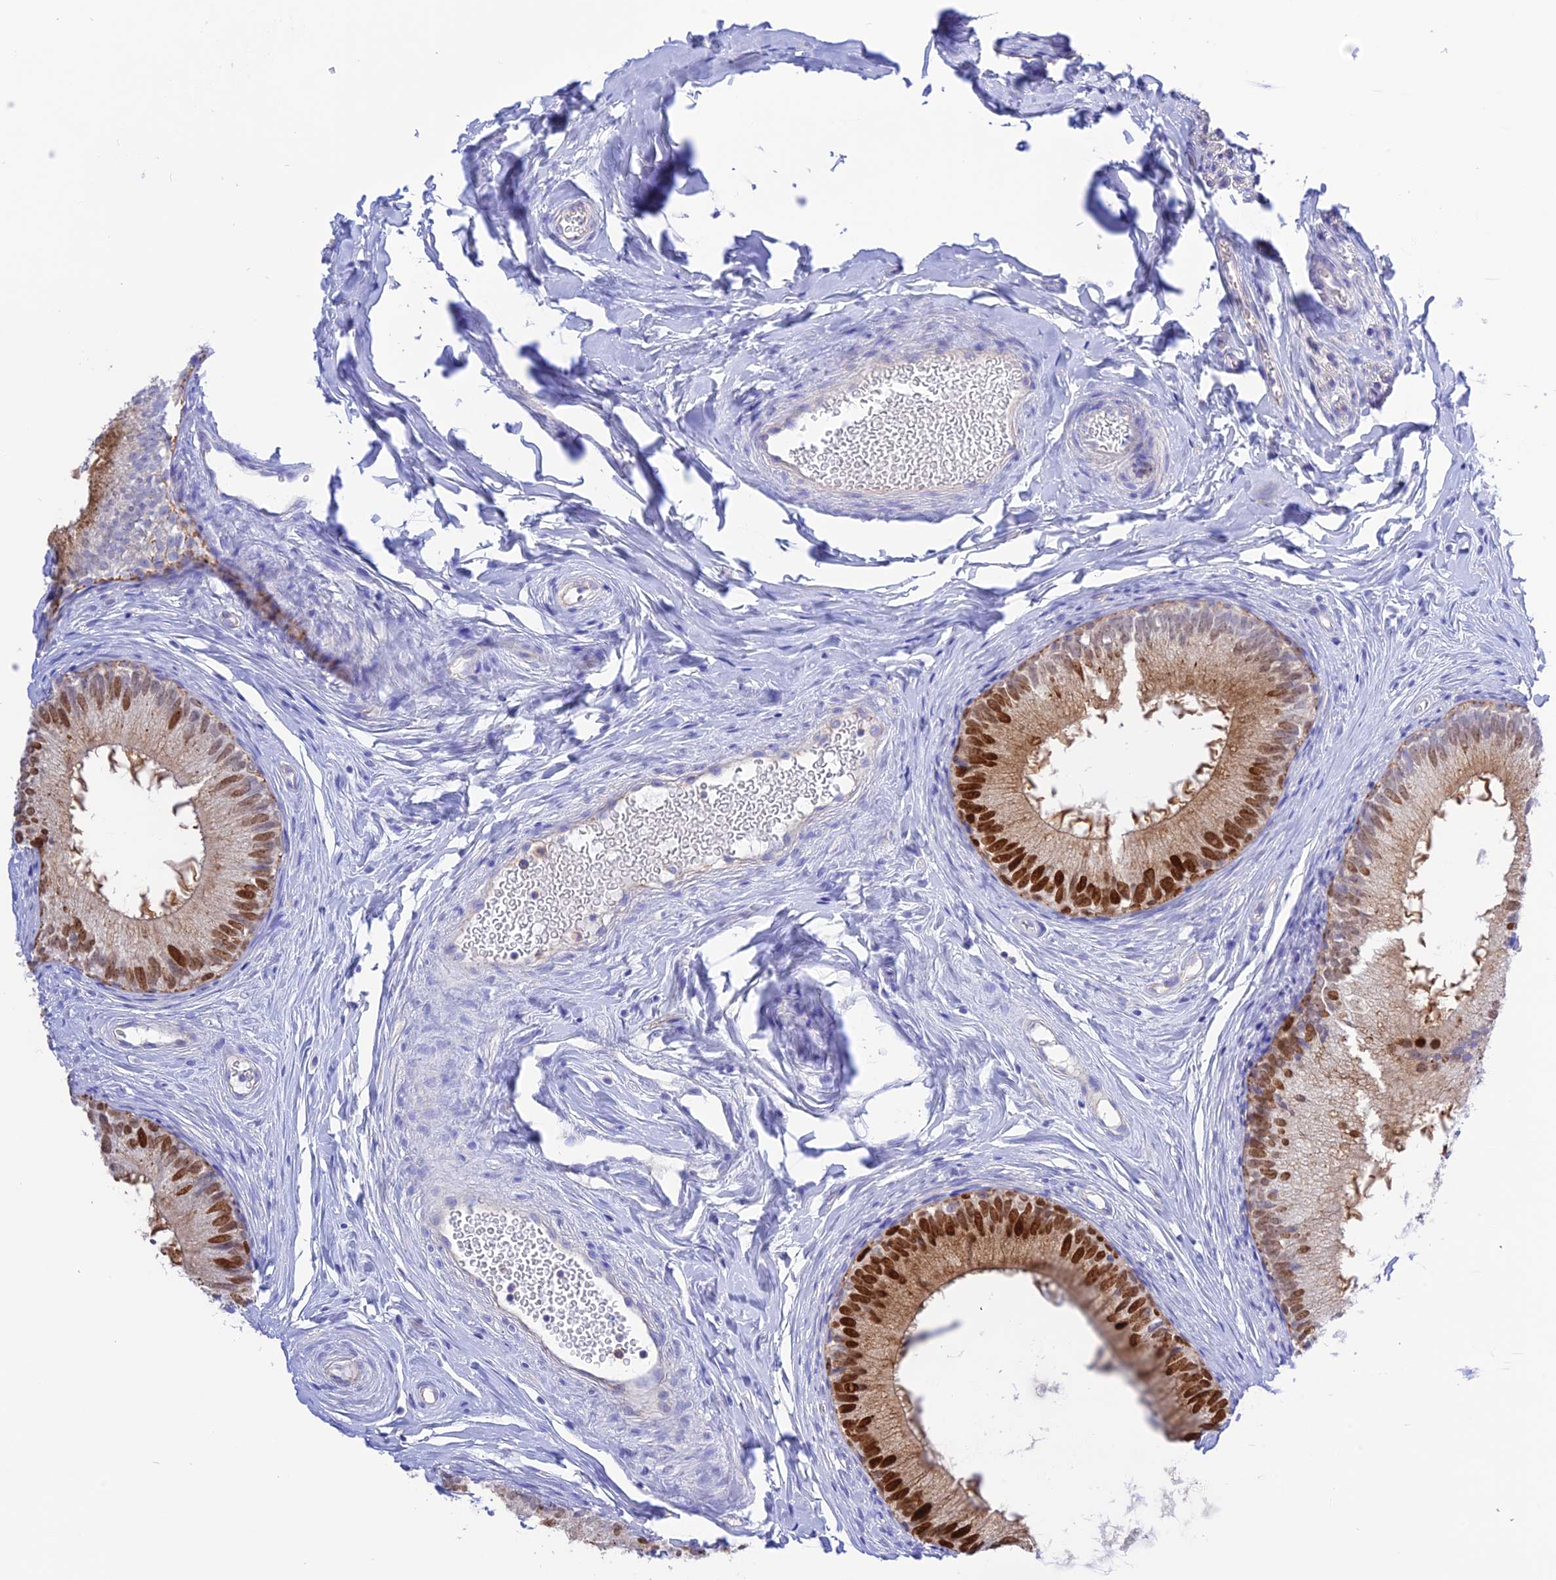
{"staining": {"intensity": "strong", "quantity": ">75%", "location": "nuclear"}, "tissue": "epididymis", "cell_type": "Glandular cells", "image_type": "normal", "snomed": [{"axis": "morphology", "description": "Normal tissue, NOS"}, {"axis": "topography", "description": "Epididymis"}], "caption": "A brown stain highlights strong nuclear positivity of a protein in glandular cells of unremarkable human epididymis. (Brightfield microscopy of DAB IHC at high magnification).", "gene": "CHSY3", "patient": {"sex": "male", "age": 34}}